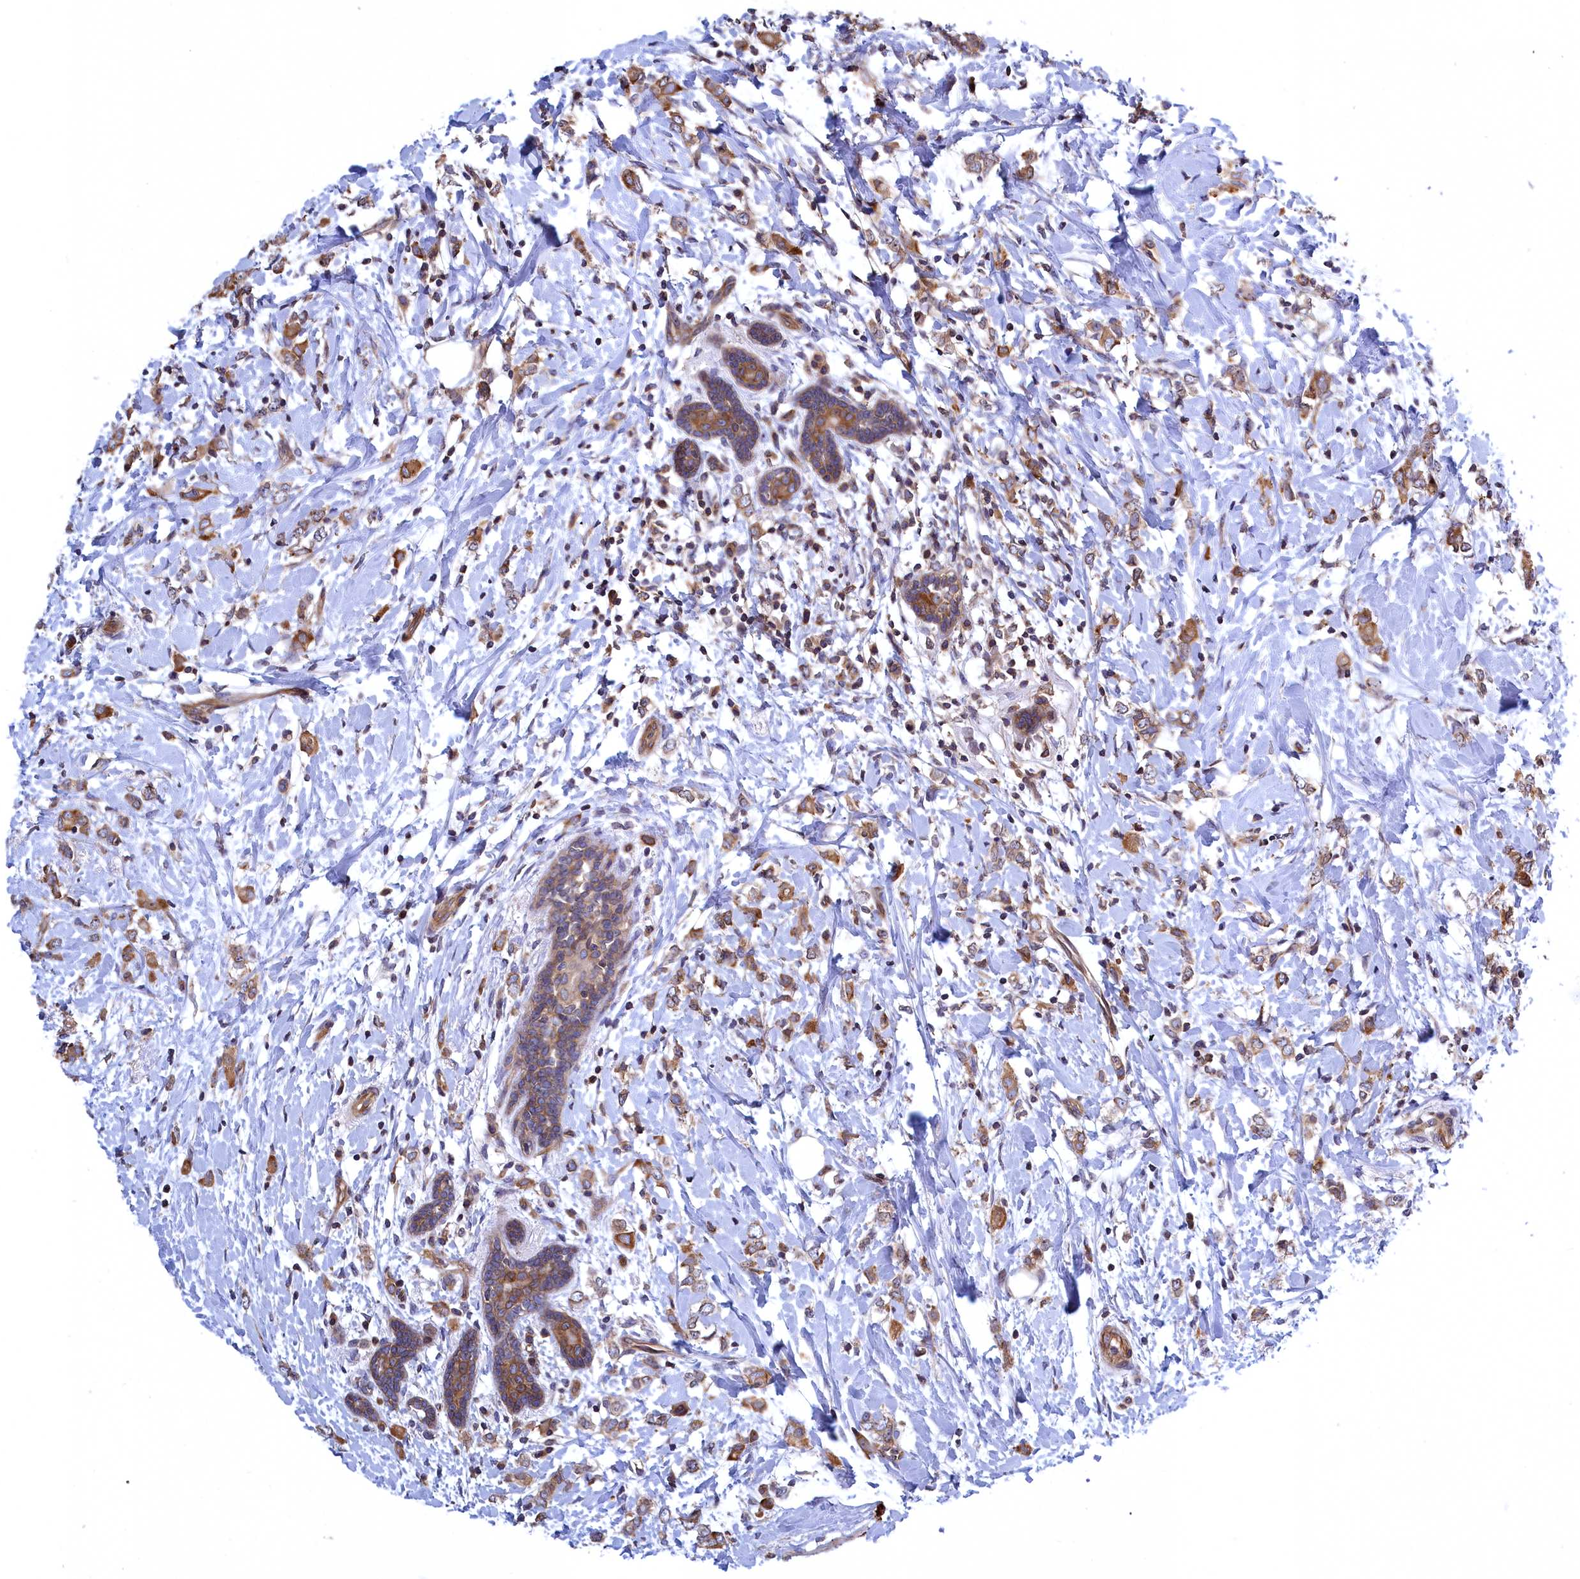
{"staining": {"intensity": "moderate", "quantity": ">75%", "location": "cytoplasmic/membranous"}, "tissue": "breast cancer", "cell_type": "Tumor cells", "image_type": "cancer", "snomed": [{"axis": "morphology", "description": "Normal tissue, NOS"}, {"axis": "morphology", "description": "Lobular carcinoma"}, {"axis": "topography", "description": "Breast"}], "caption": "Breast cancer tissue displays moderate cytoplasmic/membranous expression in approximately >75% of tumor cells, visualized by immunohistochemistry.", "gene": "NAA10", "patient": {"sex": "female", "age": 47}}